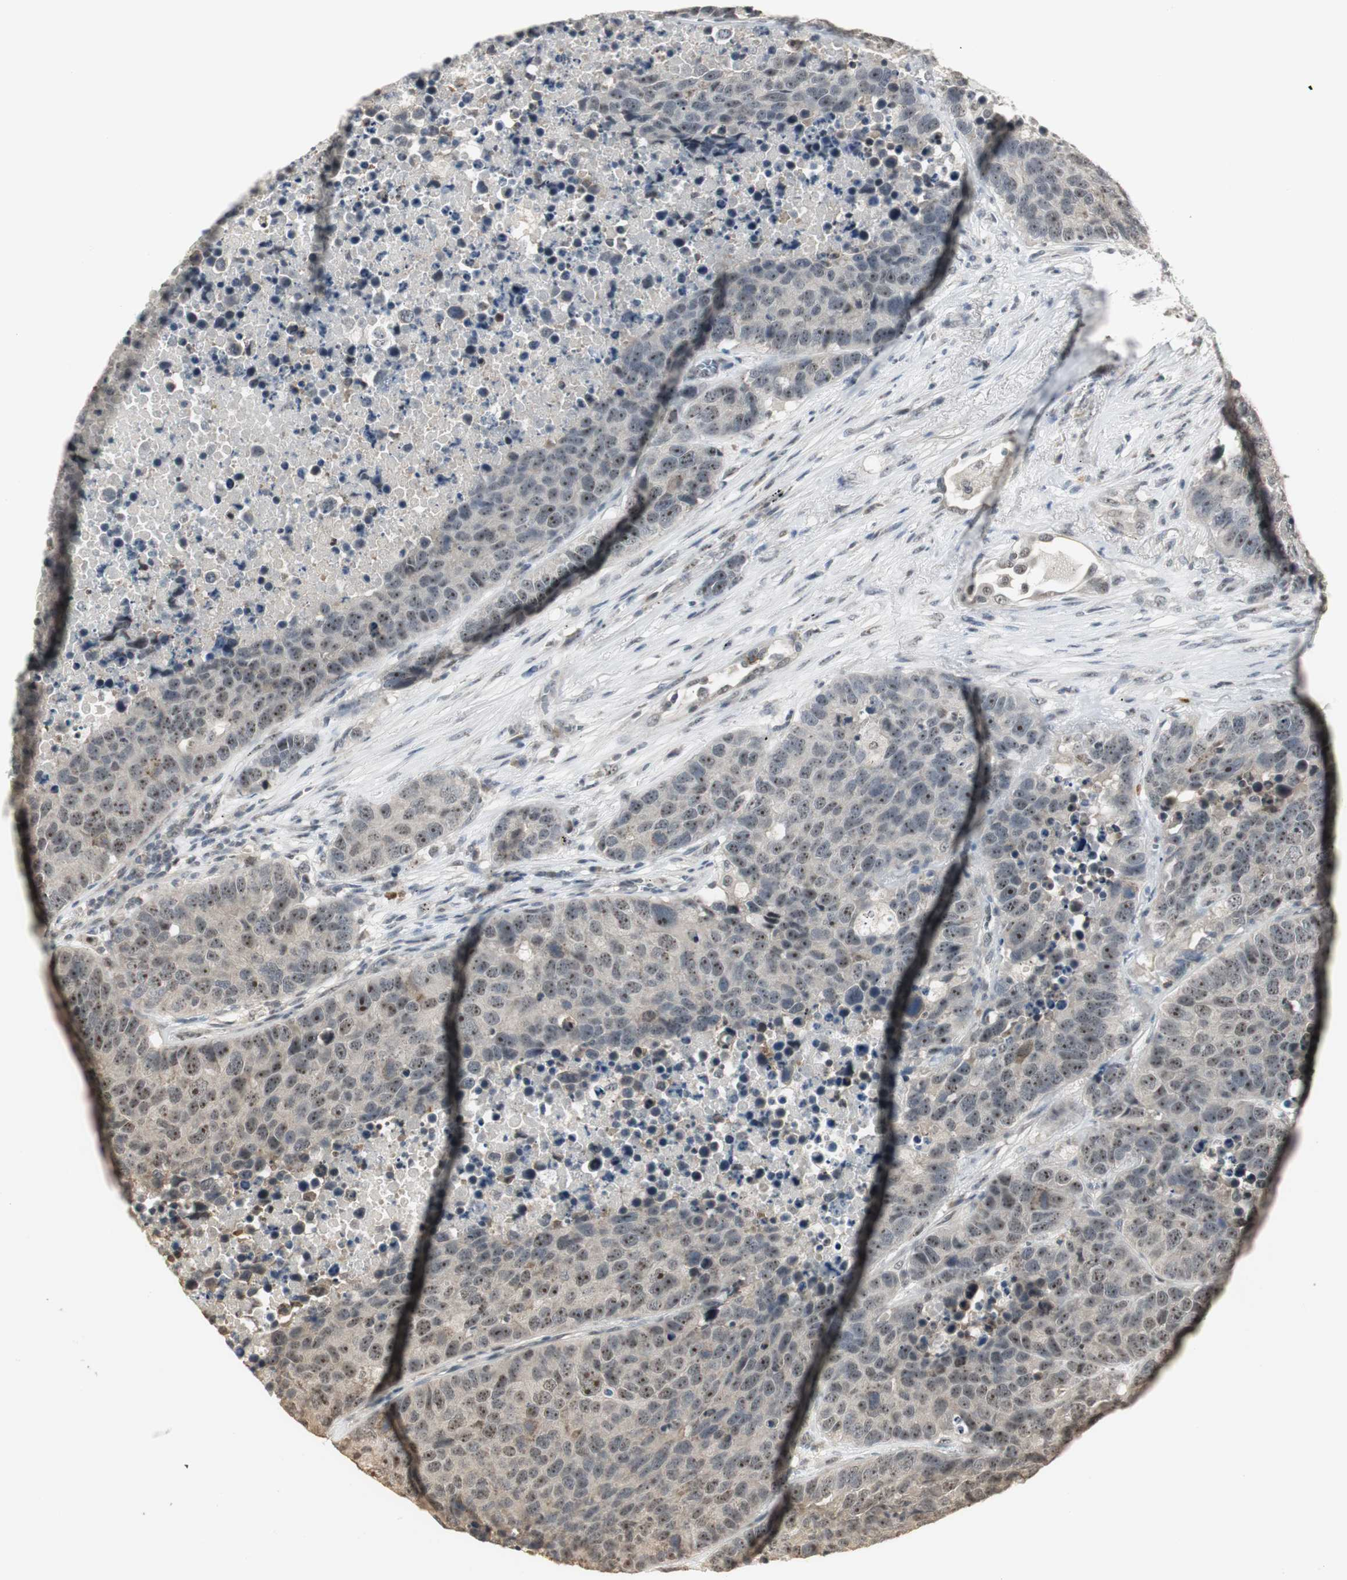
{"staining": {"intensity": "weak", "quantity": "25%-75%", "location": "nuclear"}, "tissue": "carcinoid", "cell_type": "Tumor cells", "image_type": "cancer", "snomed": [{"axis": "morphology", "description": "Carcinoid, malignant, NOS"}, {"axis": "topography", "description": "Lung"}], "caption": "Immunohistochemistry (IHC) micrograph of neoplastic tissue: carcinoid stained using immunohistochemistry (IHC) displays low levels of weak protein expression localized specifically in the nuclear of tumor cells, appearing as a nuclear brown color.", "gene": "ELOA", "patient": {"sex": "male", "age": 60}}